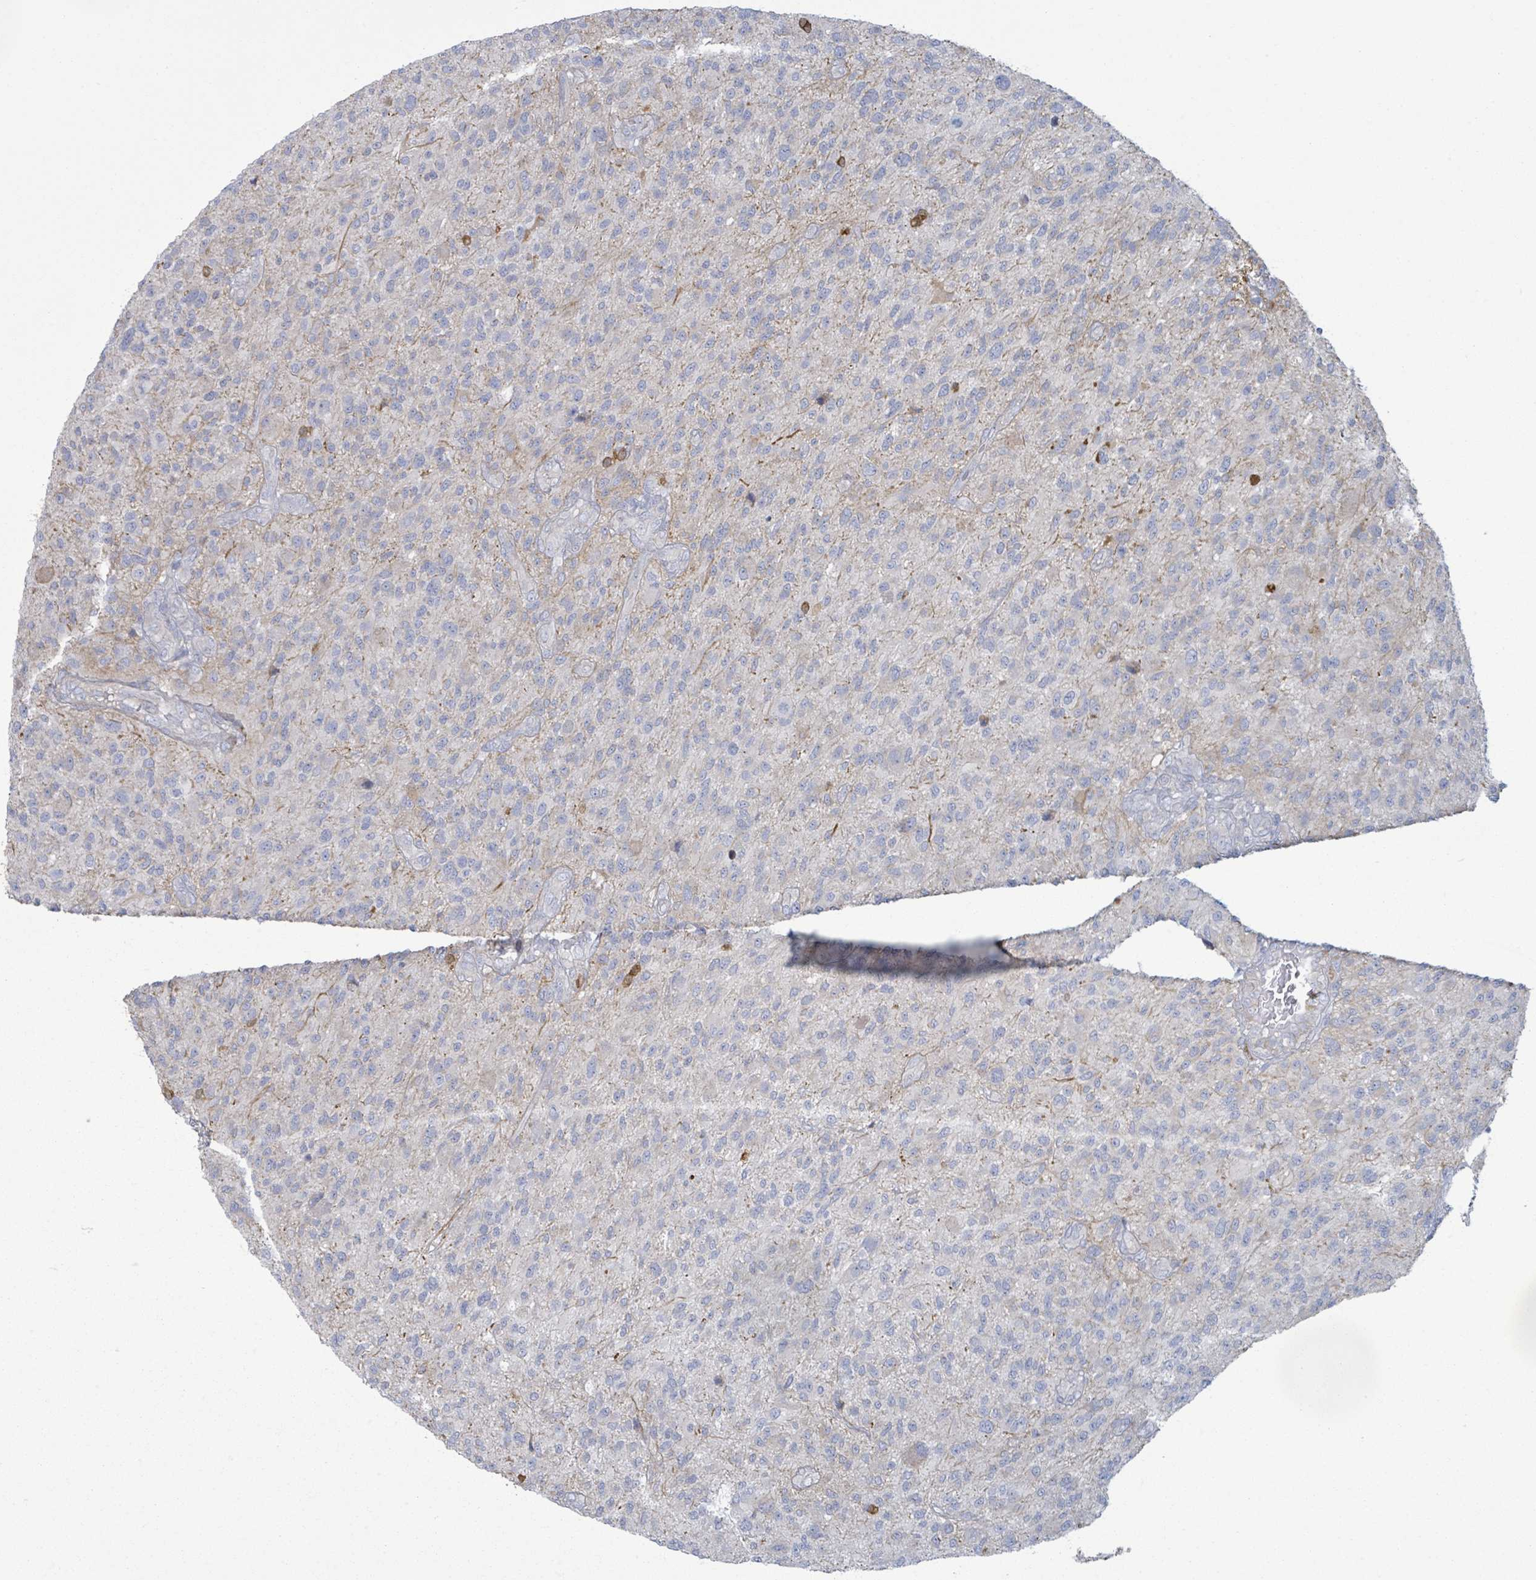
{"staining": {"intensity": "negative", "quantity": "none", "location": "none"}, "tissue": "glioma", "cell_type": "Tumor cells", "image_type": "cancer", "snomed": [{"axis": "morphology", "description": "Glioma, malignant, High grade"}, {"axis": "topography", "description": "Brain"}], "caption": "Immunohistochemistry (IHC) photomicrograph of neoplastic tissue: human malignant glioma (high-grade) stained with DAB shows no significant protein expression in tumor cells. Brightfield microscopy of IHC stained with DAB (brown) and hematoxylin (blue), captured at high magnification.", "gene": "COL13A1", "patient": {"sex": "male", "age": 47}}